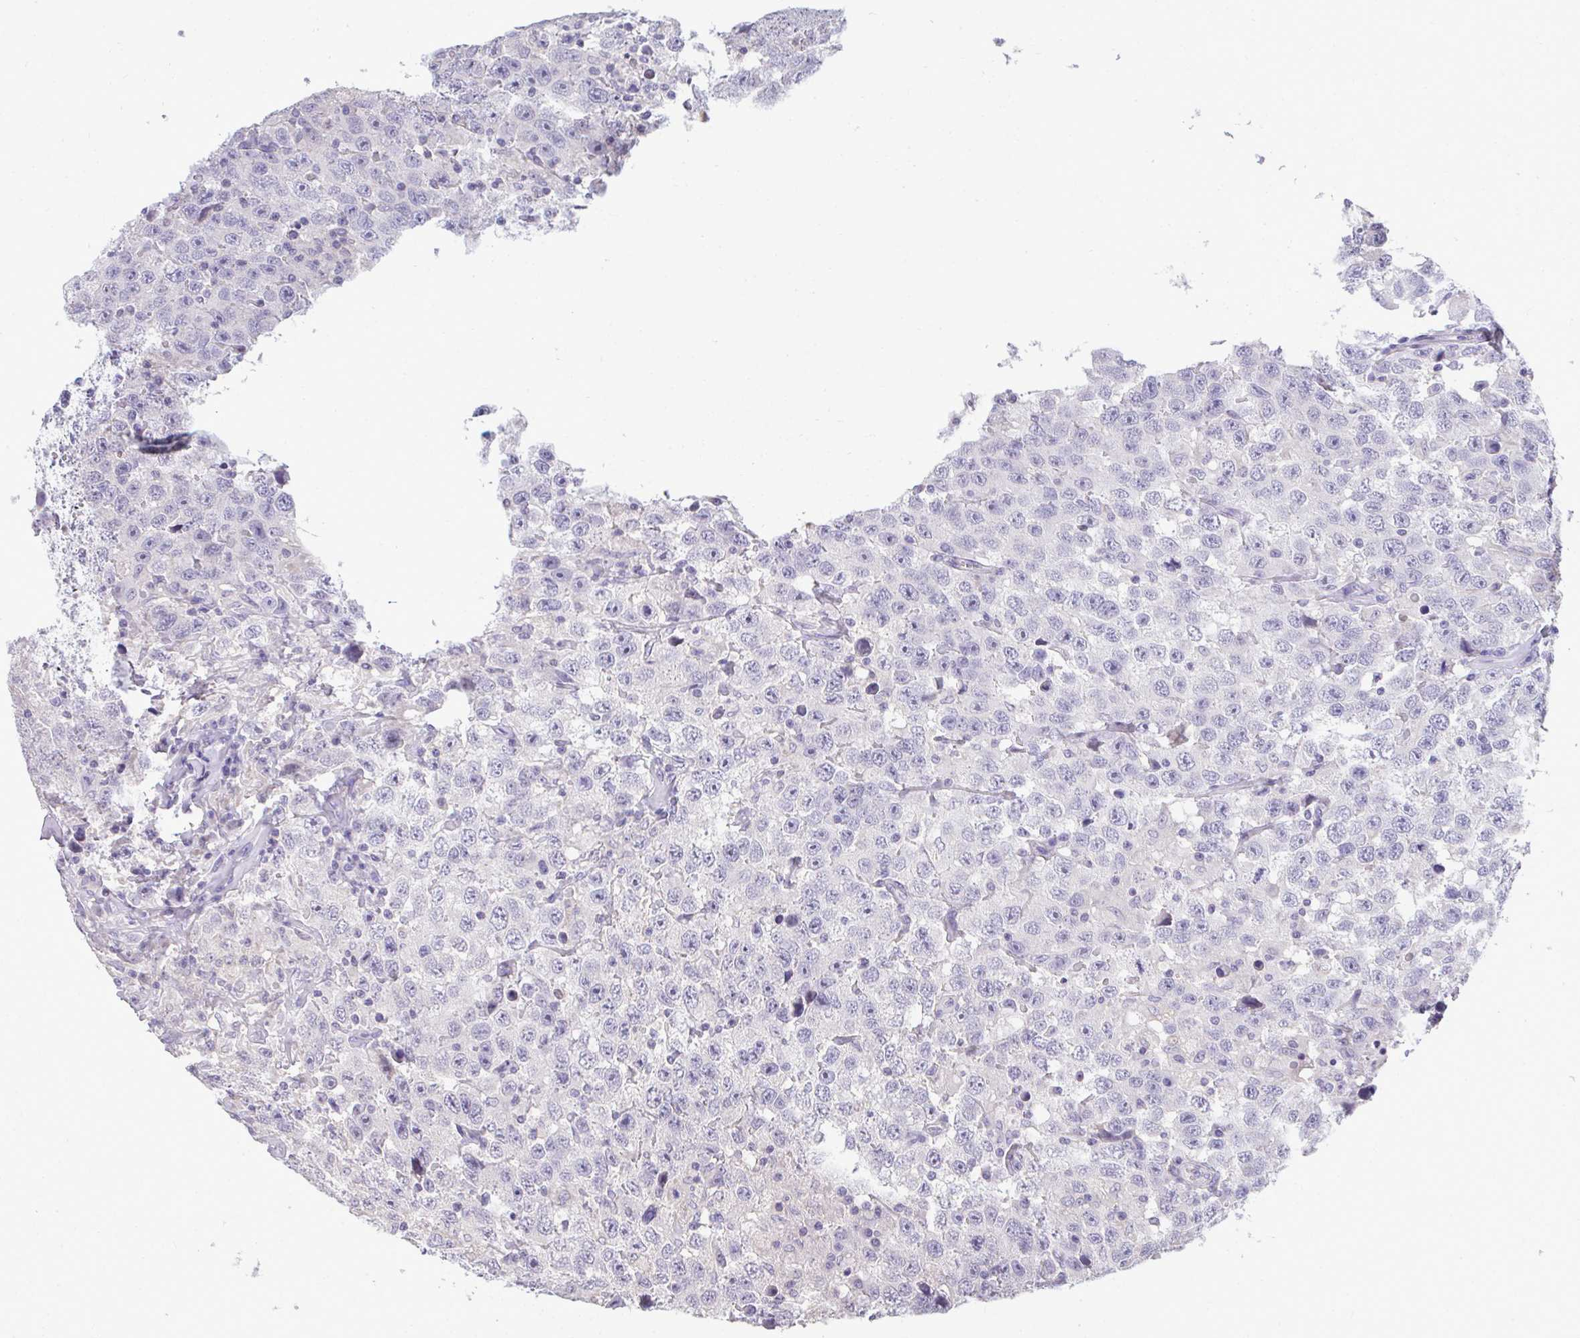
{"staining": {"intensity": "negative", "quantity": "none", "location": "none"}, "tissue": "testis cancer", "cell_type": "Tumor cells", "image_type": "cancer", "snomed": [{"axis": "morphology", "description": "Seminoma, NOS"}, {"axis": "topography", "description": "Testis"}], "caption": "Photomicrograph shows no protein staining in tumor cells of testis cancer tissue.", "gene": "PIGK", "patient": {"sex": "male", "age": 41}}